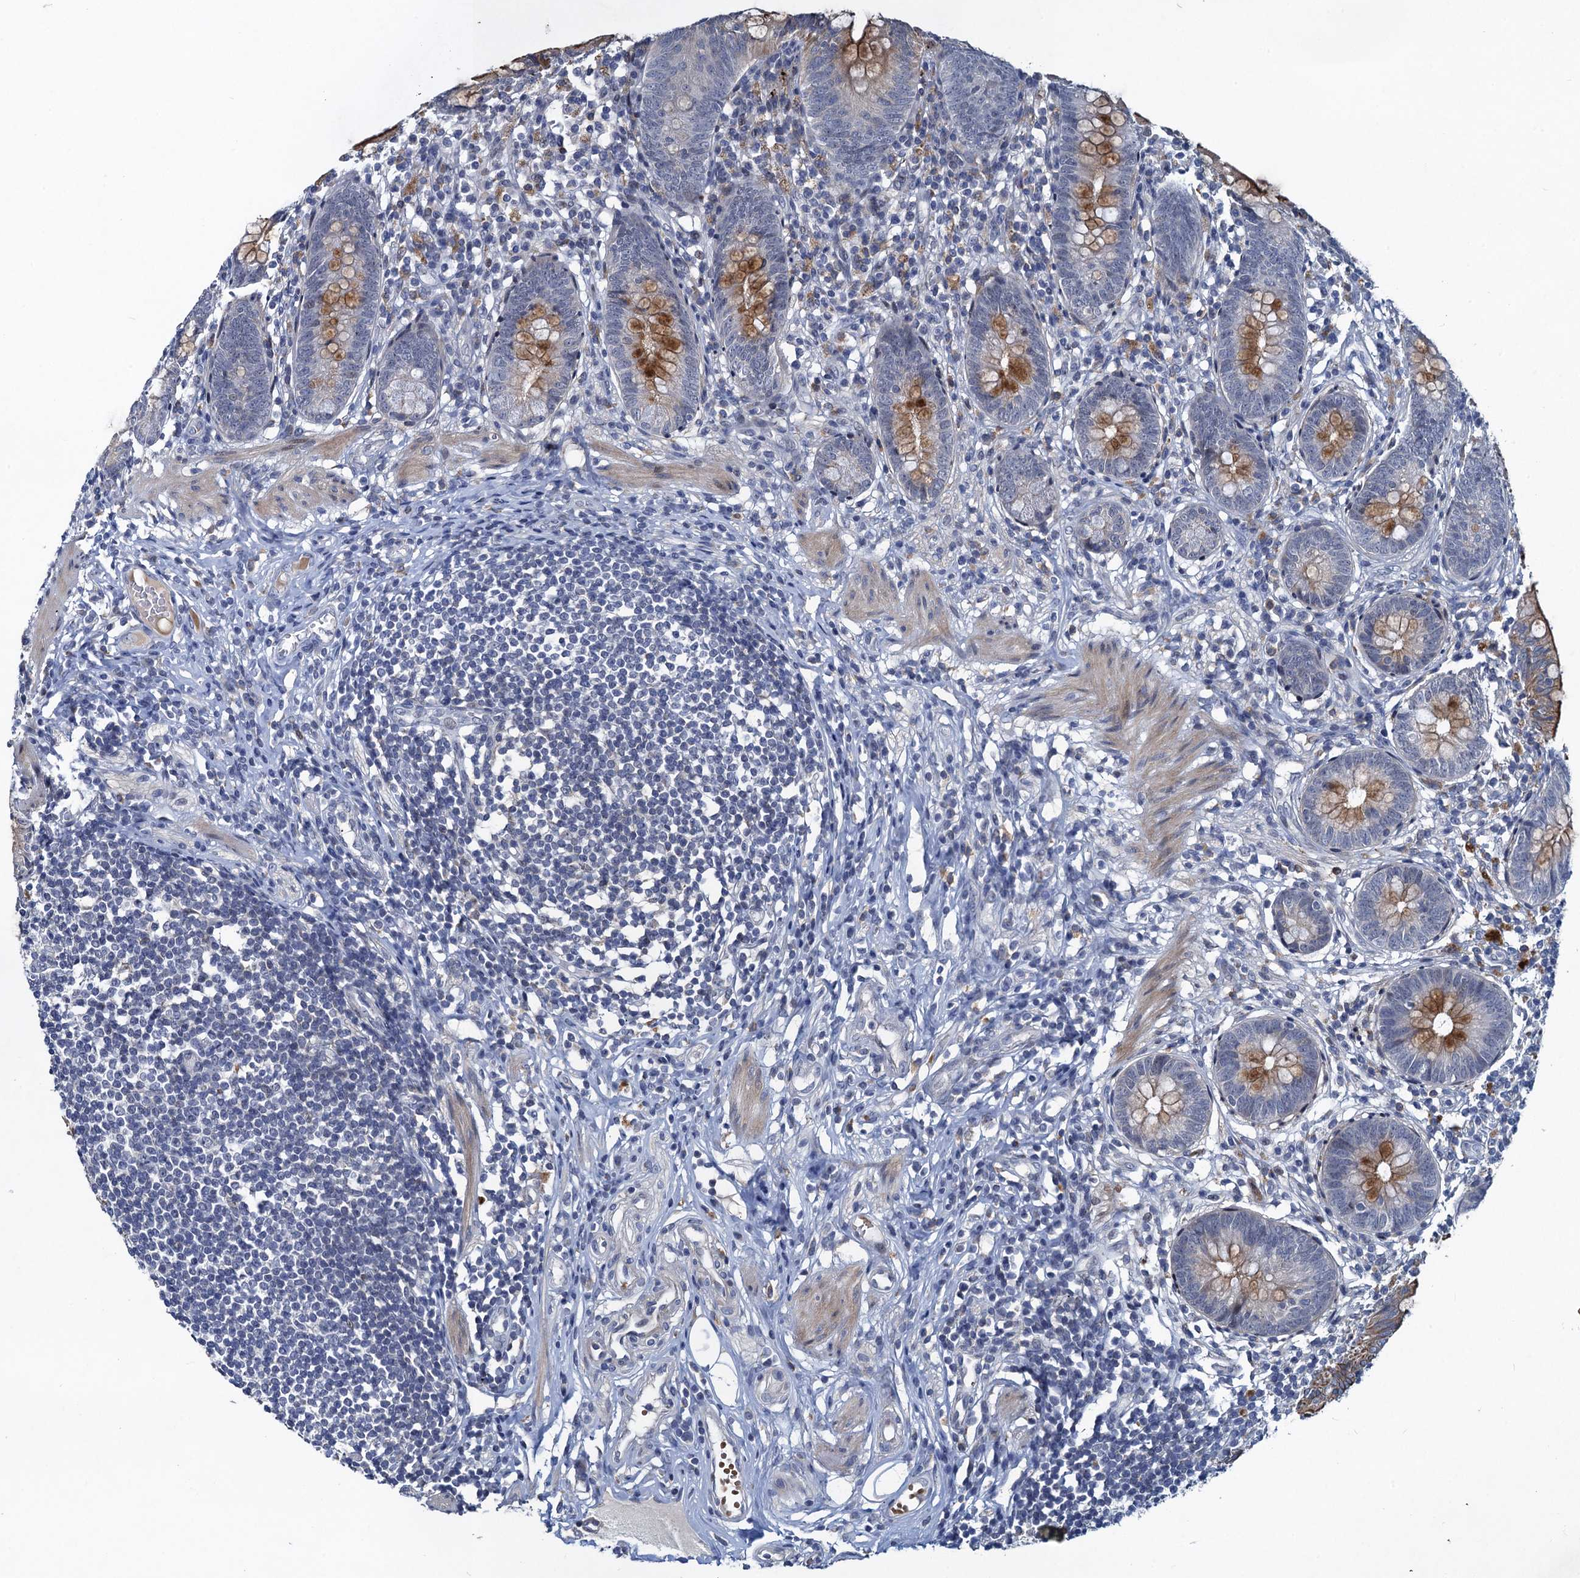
{"staining": {"intensity": "moderate", "quantity": ">75%", "location": "cytoplasmic/membranous"}, "tissue": "appendix", "cell_type": "Glandular cells", "image_type": "normal", "snomed": [{"axis": "morphology", "description": "Normal tissue, NOS"}, {"axis": "topography", "description": "Appendix"}], "caption": "Immunohistochemical staining of normal appendix shows medium levels of moderate cytoplasmic/membranous expression in approximately >75% of glandular cells. (DAB = brown stain, brightfield microscopy at high magnification).", "gene": "ATOSA", "patient": {"sex": "female", "age": 62}}